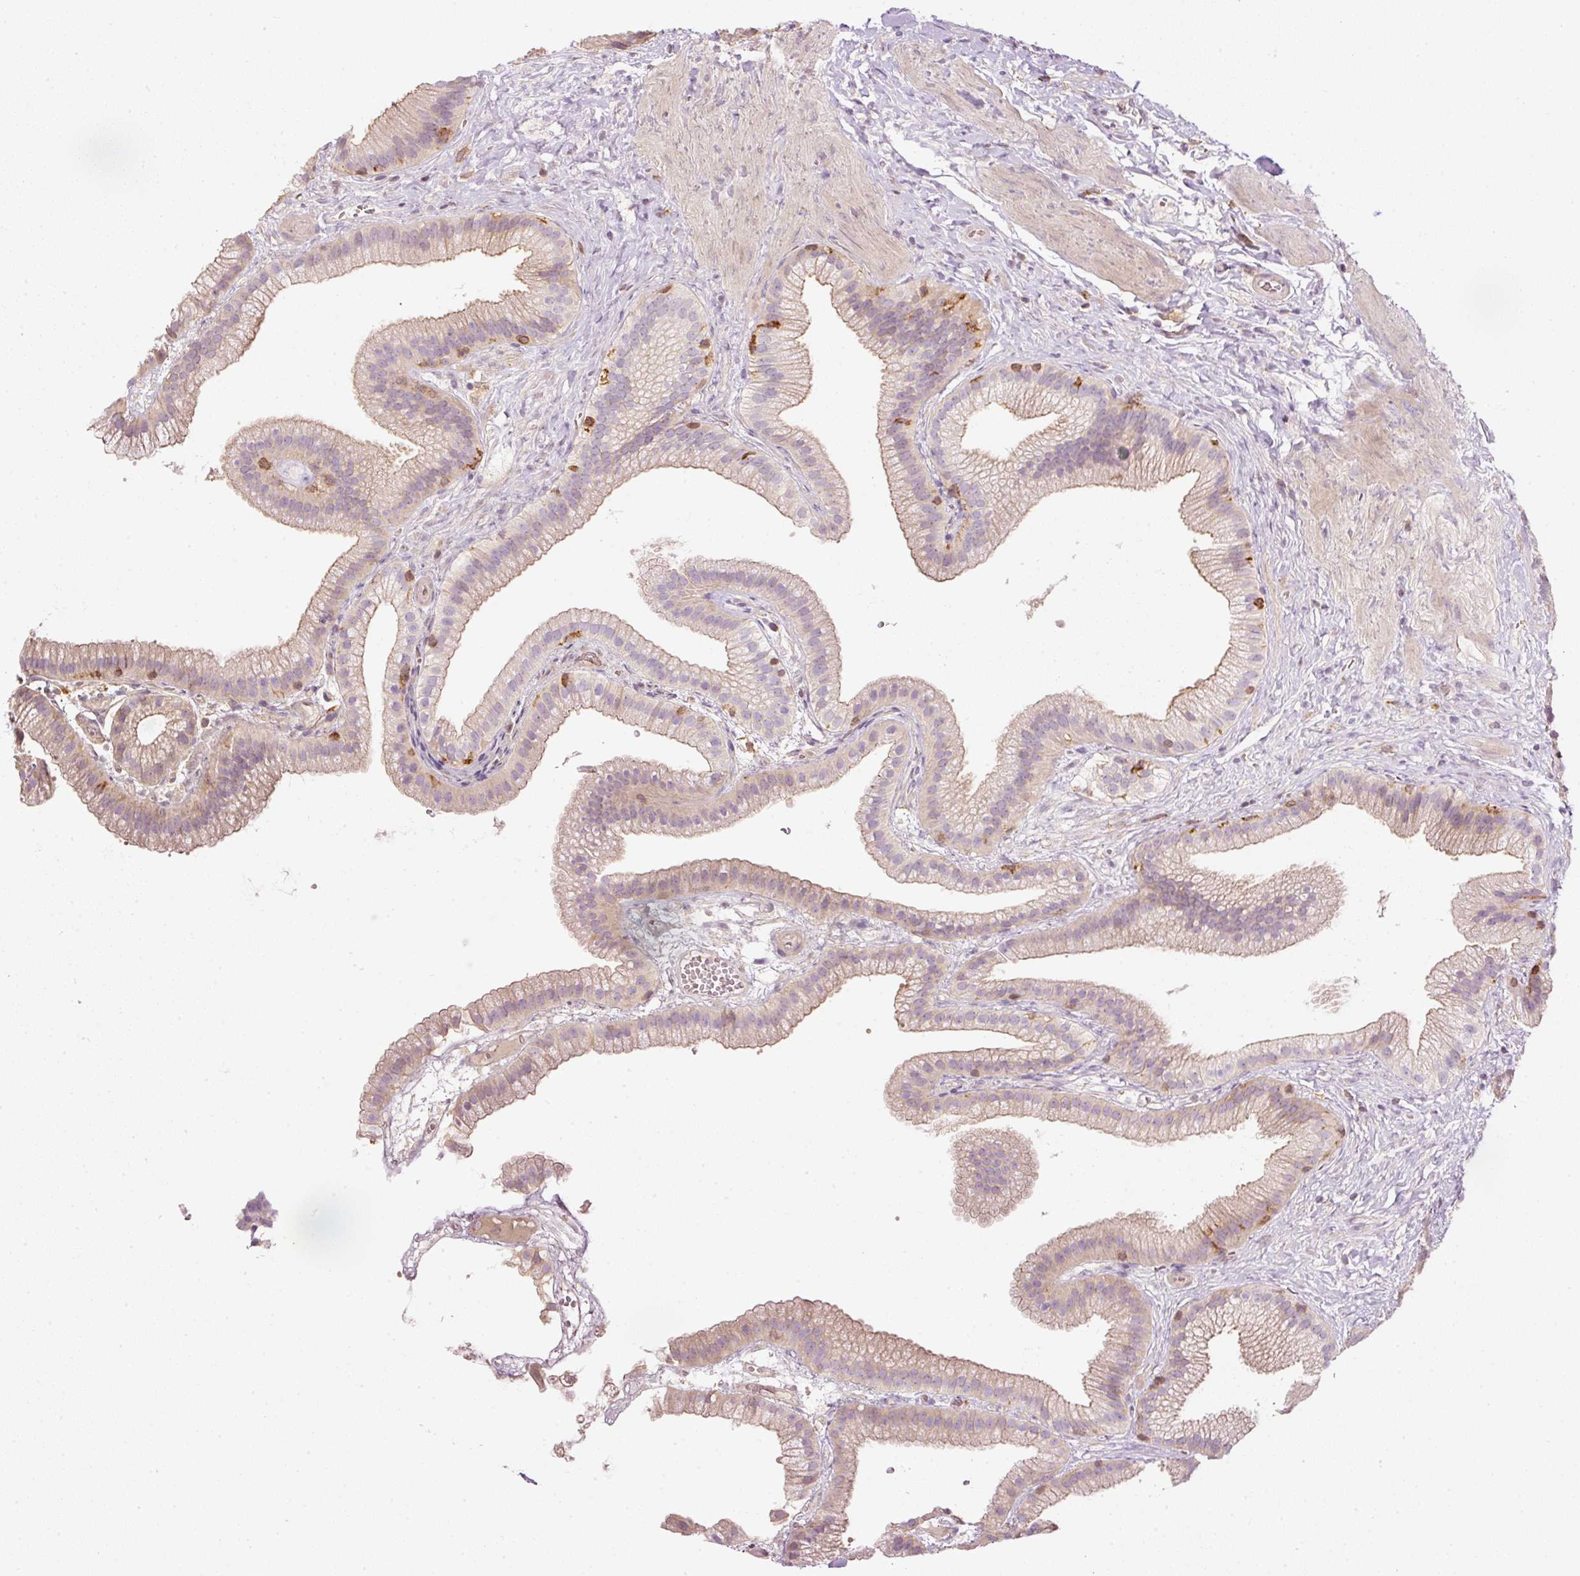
{"staining": {"intensity": "weak", "quantity": "25%-75%", "location": "cytoplasmic/membranous"}, "tissue": "gallbladder", "cell_type": "Glandular cells", "image_type": "normal", "snomed": [{"axis": "morphology", "description": "Normal tissue, NOS"}, {"axis": "topography", "description": "Gallbladder"}], "caption": "Immunohistochemistry (IHC) of benign human gallbladder reveals low levels of weak cytoplasmic/membranous staining in approximately 25%-75% of glandular cells. The staining was performed using DAB to visualize the protein expression in brown, while the nuclei were stained in blue with hematoxylin (Magnification: 20x).", "gene": "SIPA1", "patient": {"sex": "female", "age": 63}}